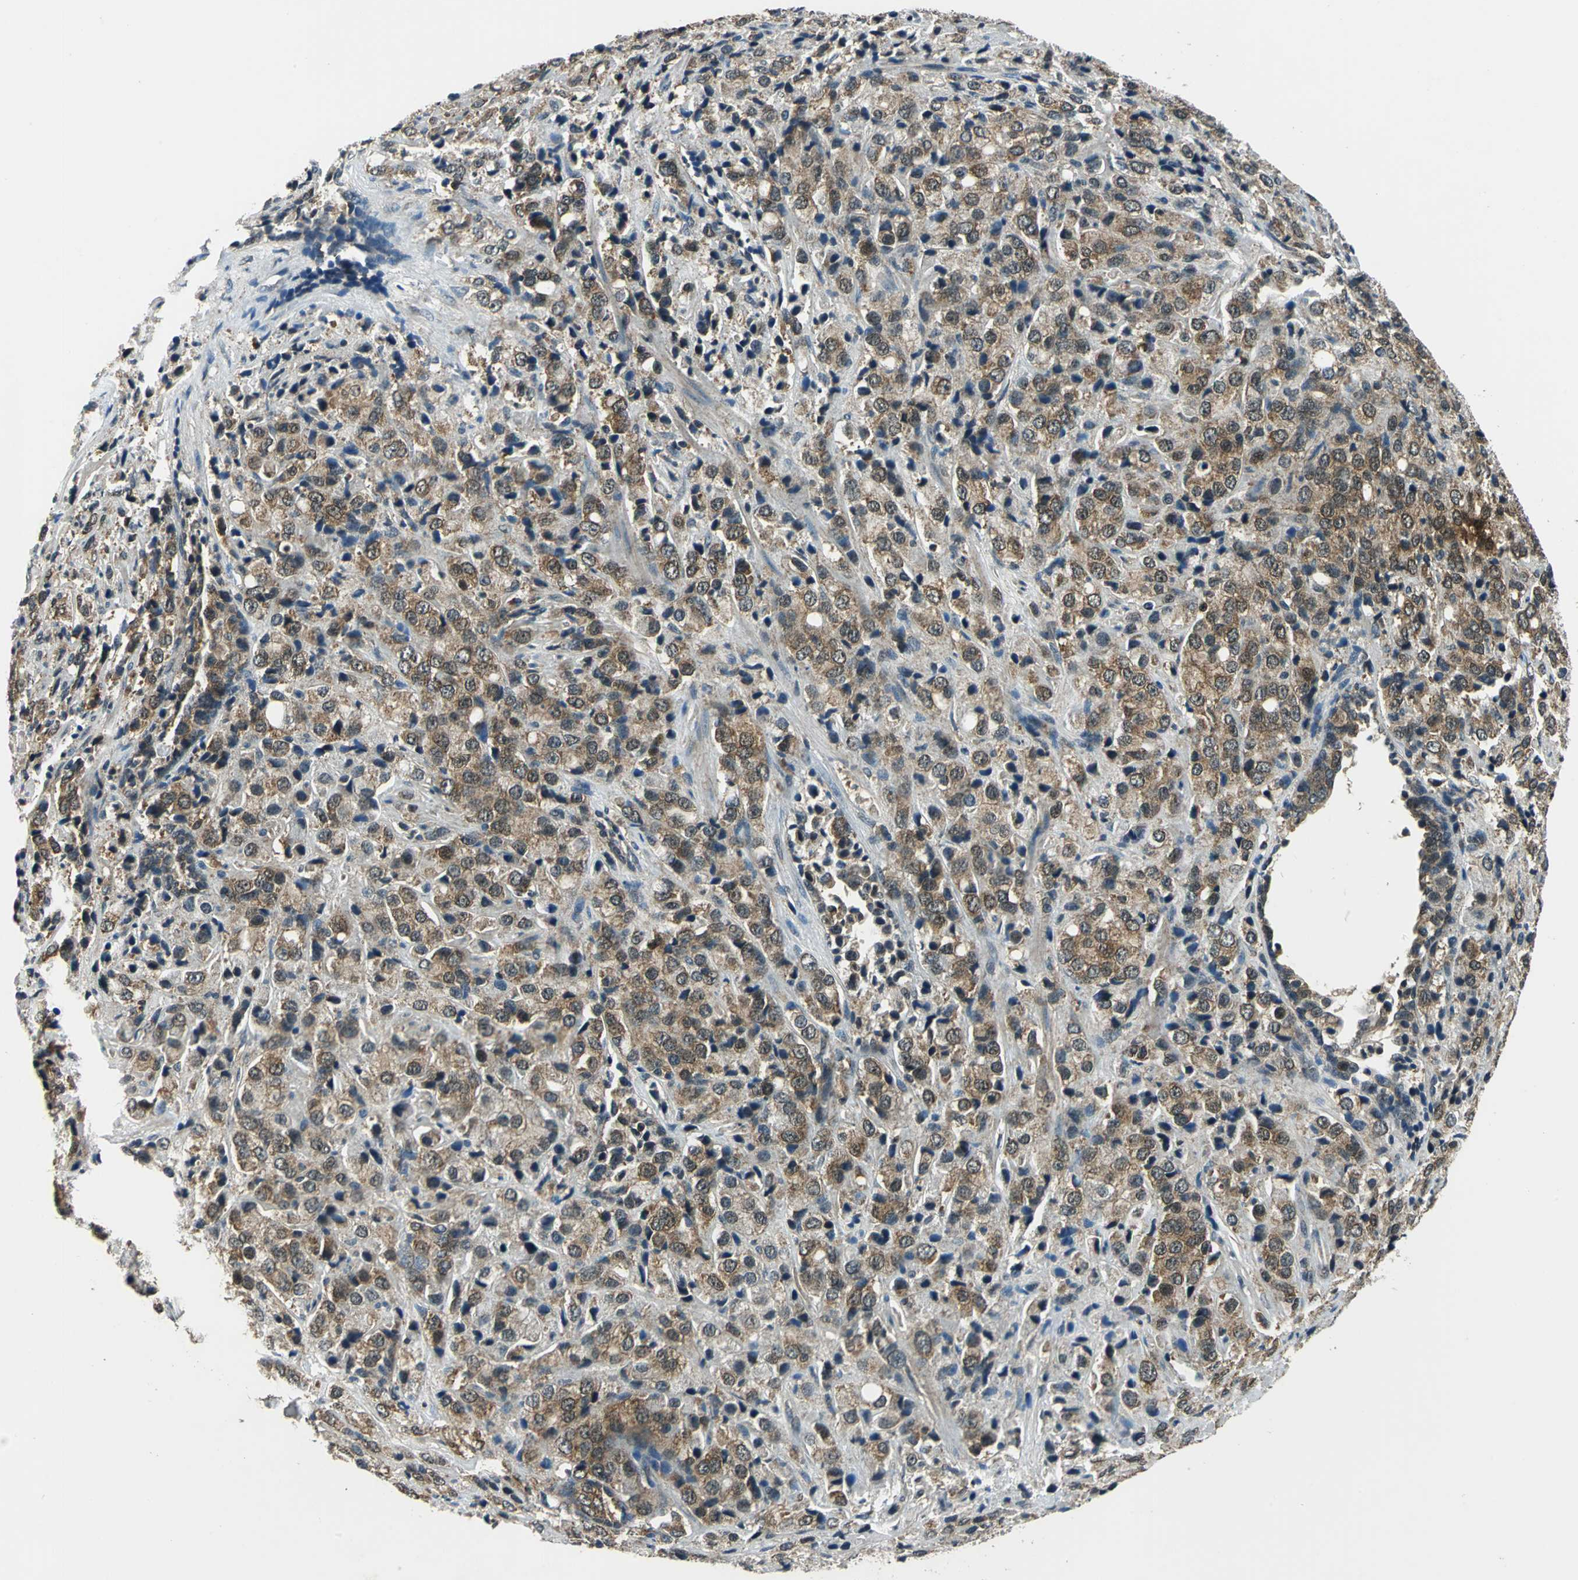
{"staining": {"intensity": "moderate", "quantity": ">75%", "location": "cytoplasmic/membranous"}, "tissue": "prostate cancer", "cell_type": "Tumor cells", "image_type": "cancer", "snomed": [{"axis": "morphology", "description": "Adenocarcinoma, High grade"}, {"axis": "topography", "description": "Prostate"}], "caption": "Tumor cells show medium levels of moderate cytoplasmic/membranous positivity in approximately >75% of cells in human prostate cancer (high-grade adenocarcinoma).", "gene": "NUDT2", "patient": {"sex": "male", "age": 70}}